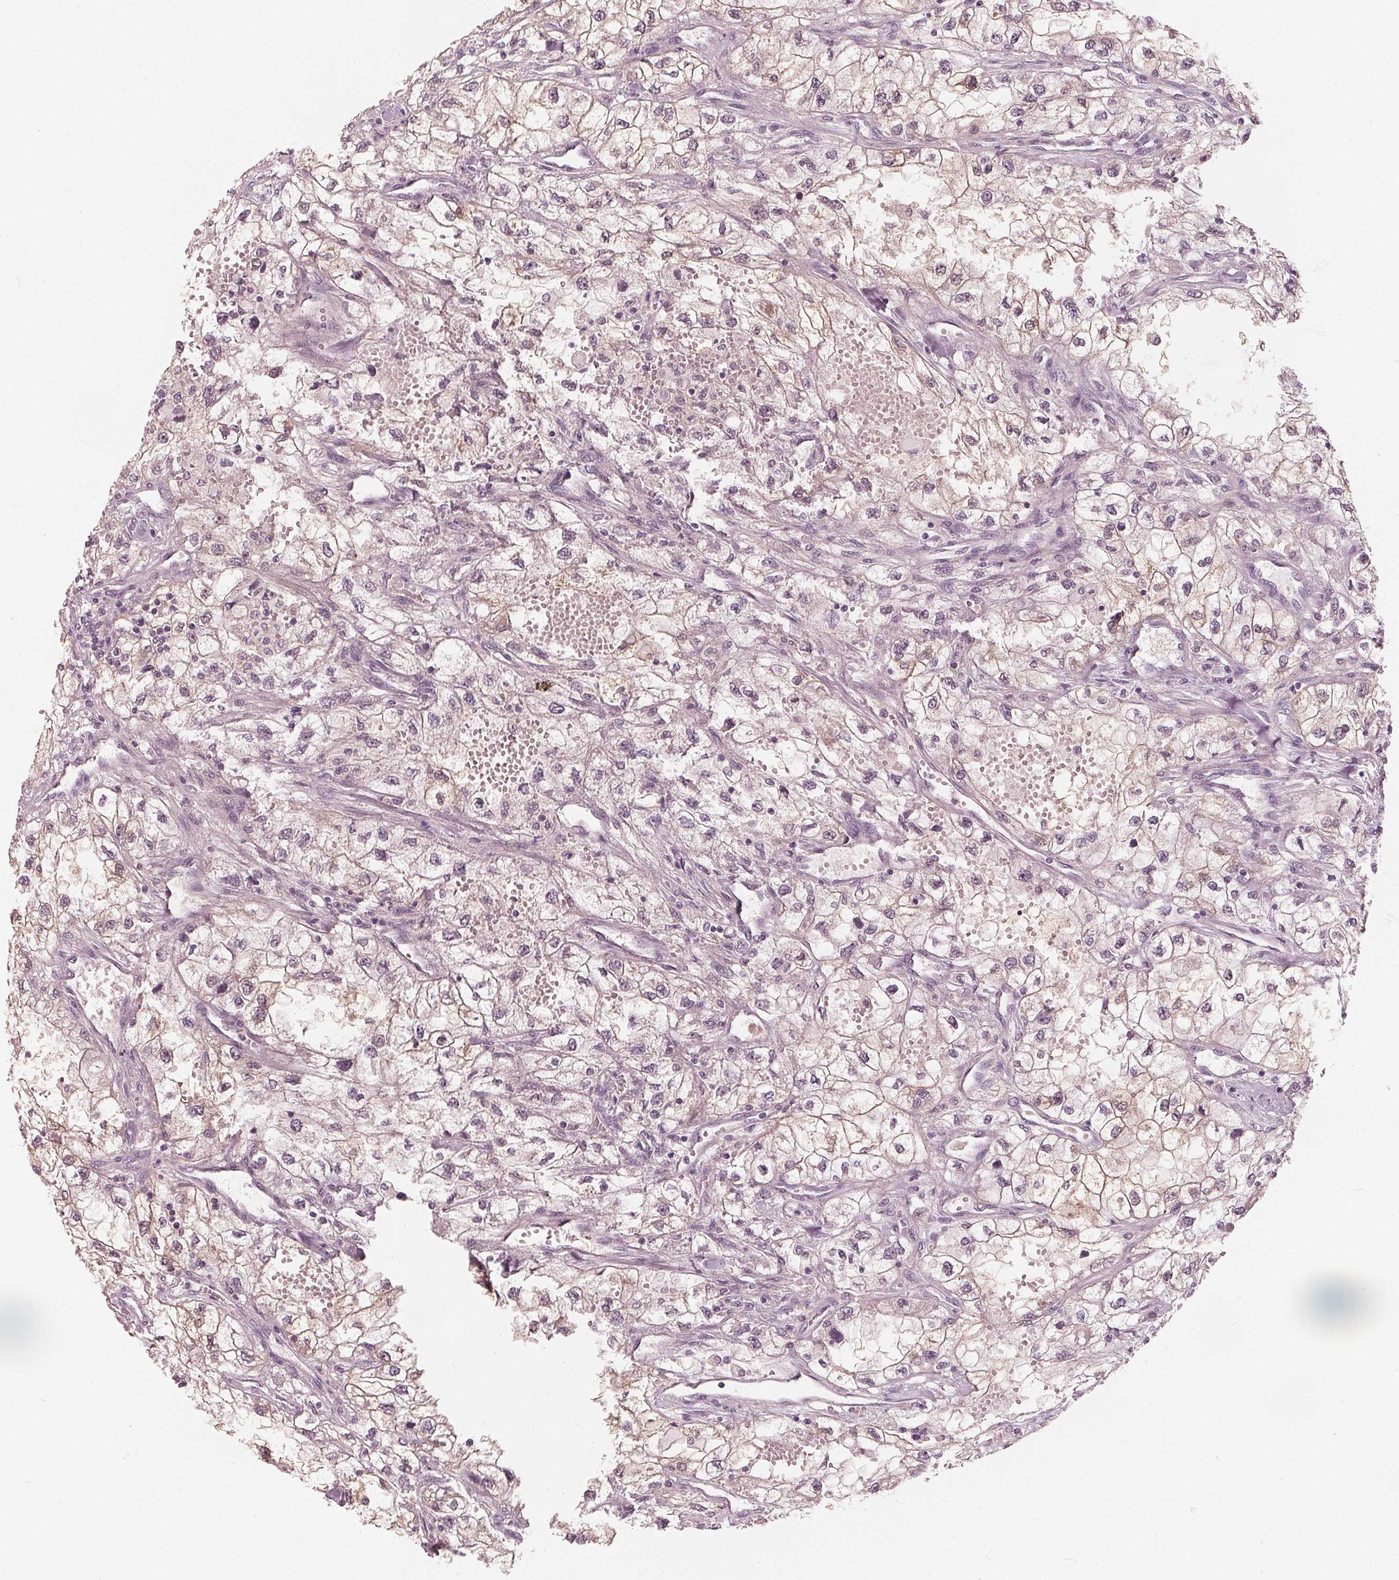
{"staining": {"intensity": "negative", "quantity": "none", "location": "none"}, "tissue": "renal cancer", "cell_type": "Tumor cells", "image_type": "cancer", "snomed": [{"axis": "morphology", "description": "Adenocarcinoma, NOS"}, {"axis": "topography", "description": "Kidney"}], "caption": "The image demonstrates no significant staining in tumor cells of adenocarcinoma (renal).", "gene": "SAT2", "patient": {"sex": "male", "age": 59}}